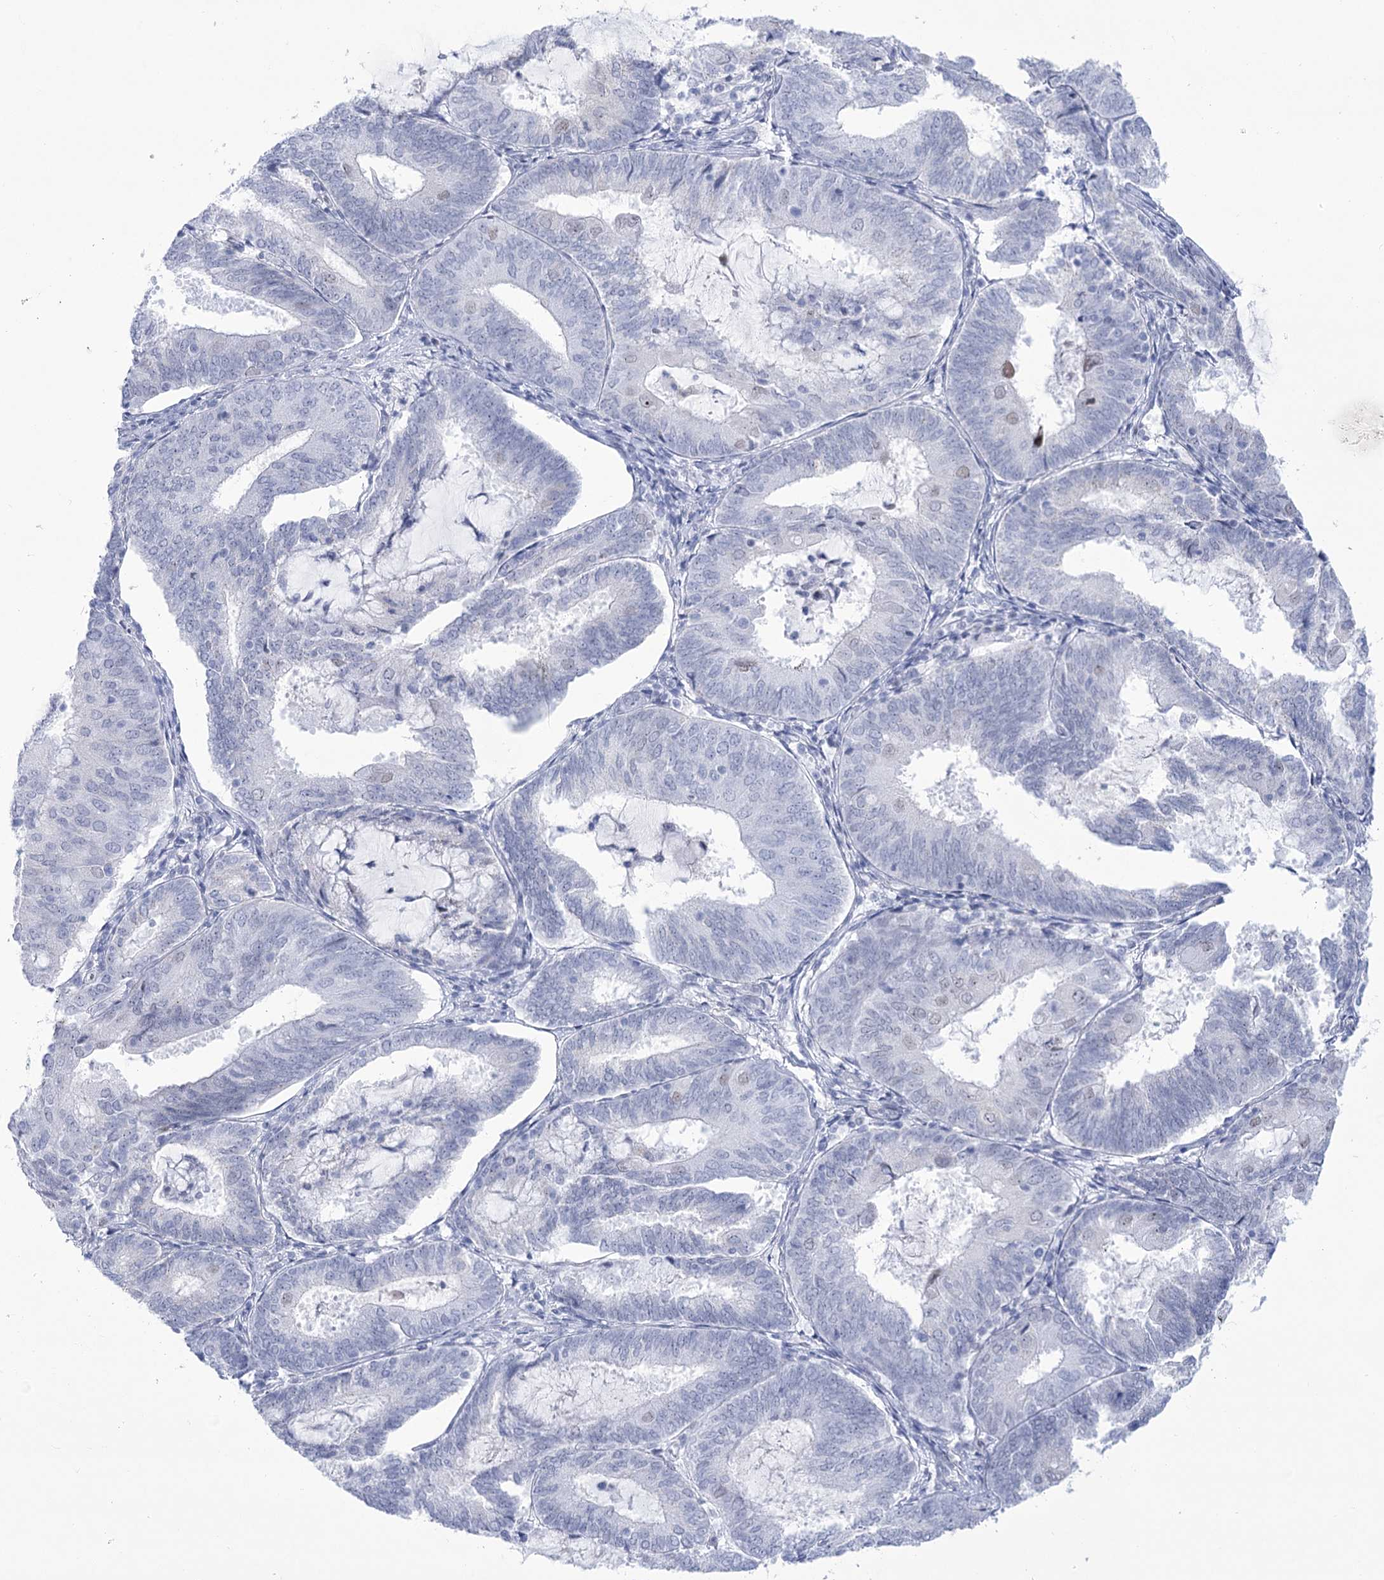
{"staining": {"intensity": "negative", "quantity": "none", "location": "none"}, "tissue": "endometrial cancer", "cell_type": "Tumor cells", "image_type": "cancer", "snomed": [{"axis": "morphology", "description": "Adenocarcinoma, NOS"}, {"axis": "topography", "description": "Endometrium"}], "caption": "Immunohistochemistry (IHC) image of endometrial cancer stained for a protein (brown), which displays no positivity in tumor cells.", "gene": "HORMAD1", "patient": {"sex": "female", "age": 81}}